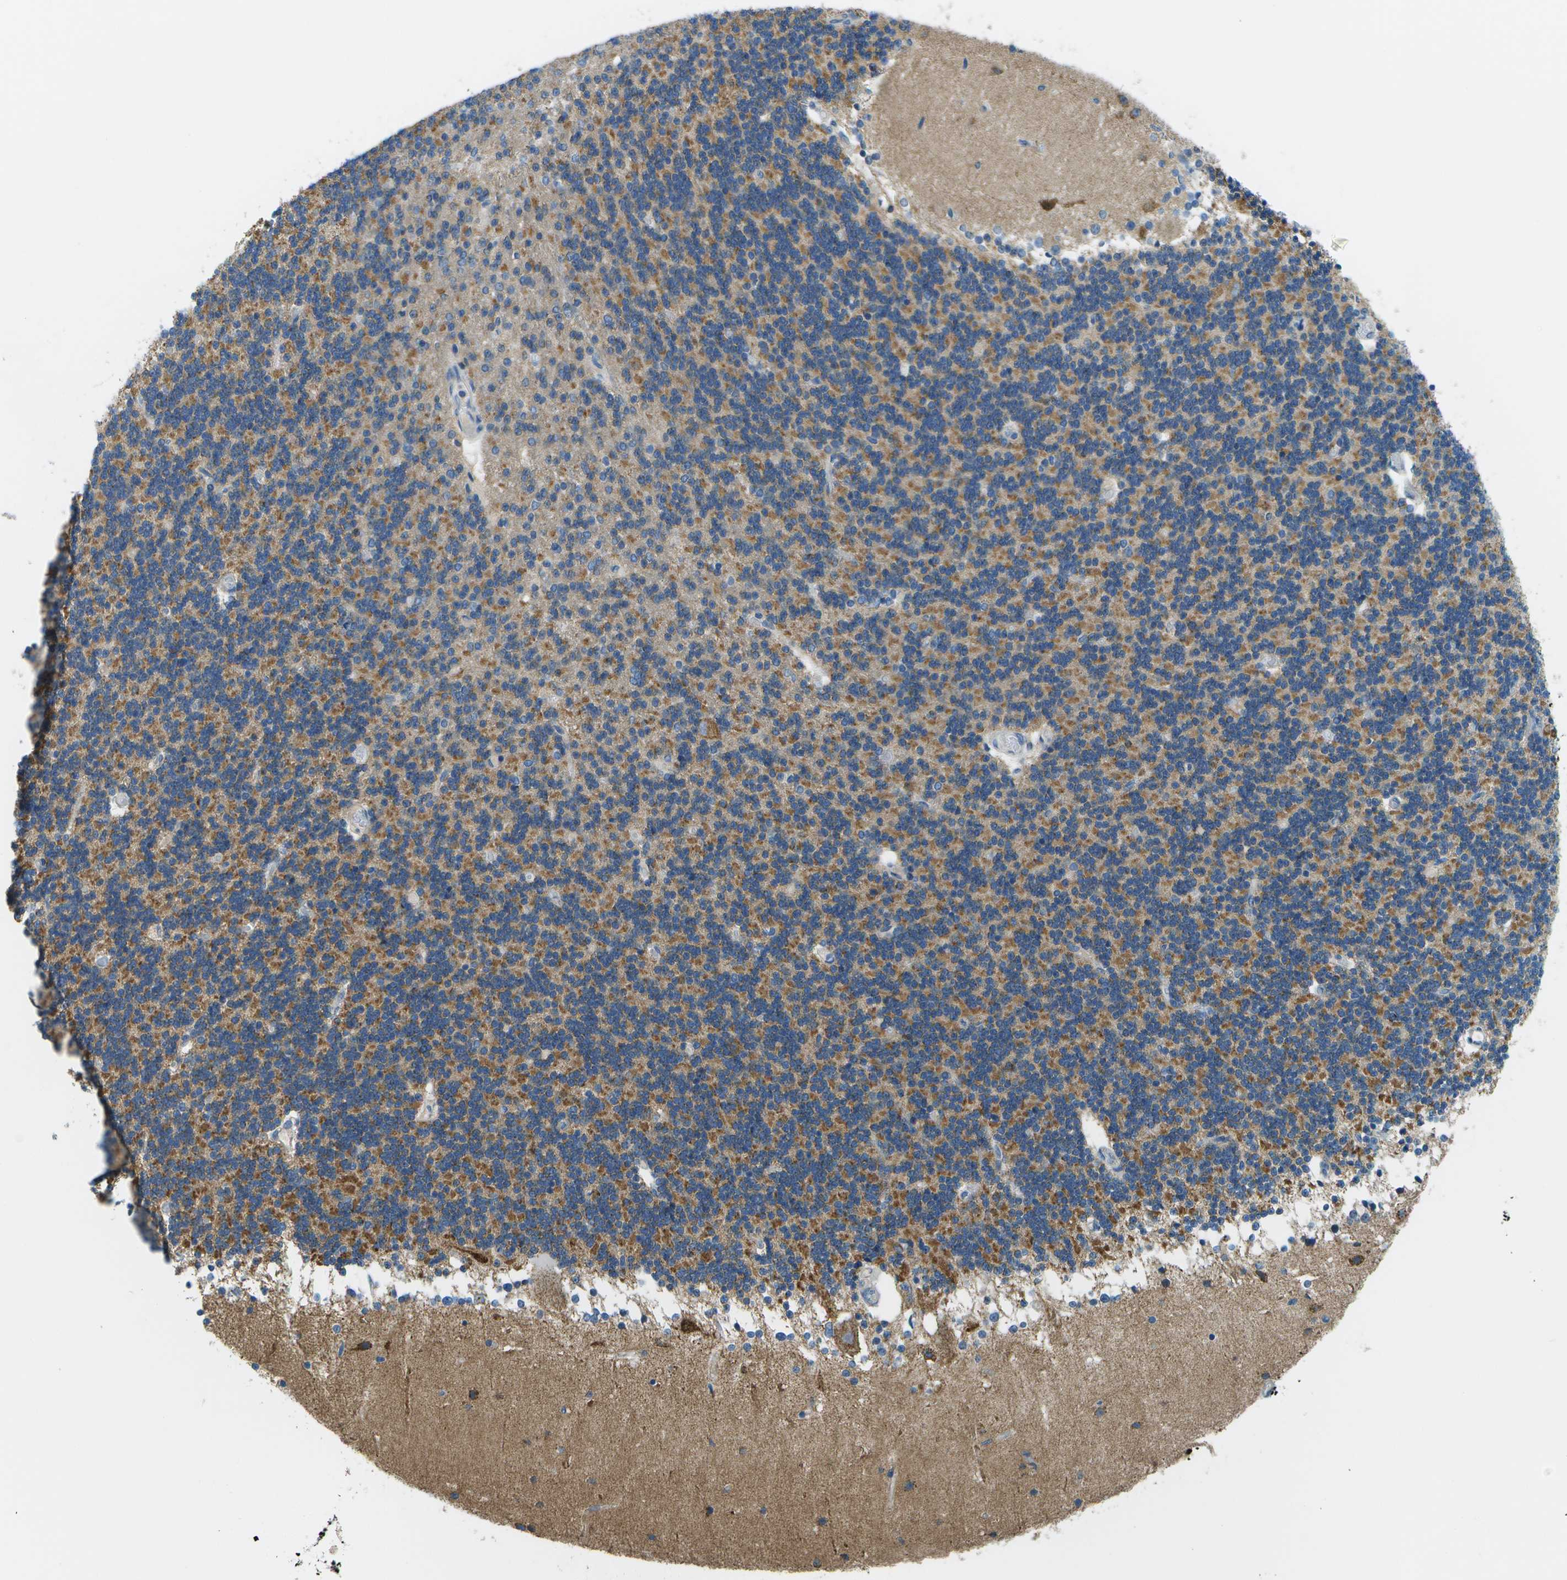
{"staining": {"intensity": "moderate", "quantity": "25%-75%", "location": "cytoplasmic/membranous"}, "tissue": "cerebellum", "cell_type": "Cells in granular layer", "image_type": "normal", "snomed": [{"axis": "morphology", "description": "Normal tissue, NOS"}, {"axis": "topography", "description": "Cerebellum"}], "caption": "Moderate cytoplasmic/membranous protein staining is identified in about 25%-75% of cells in granular layer in cerebellum.", "gene": "PTGIS", "patient": {"sex": "female", "age": 54}}